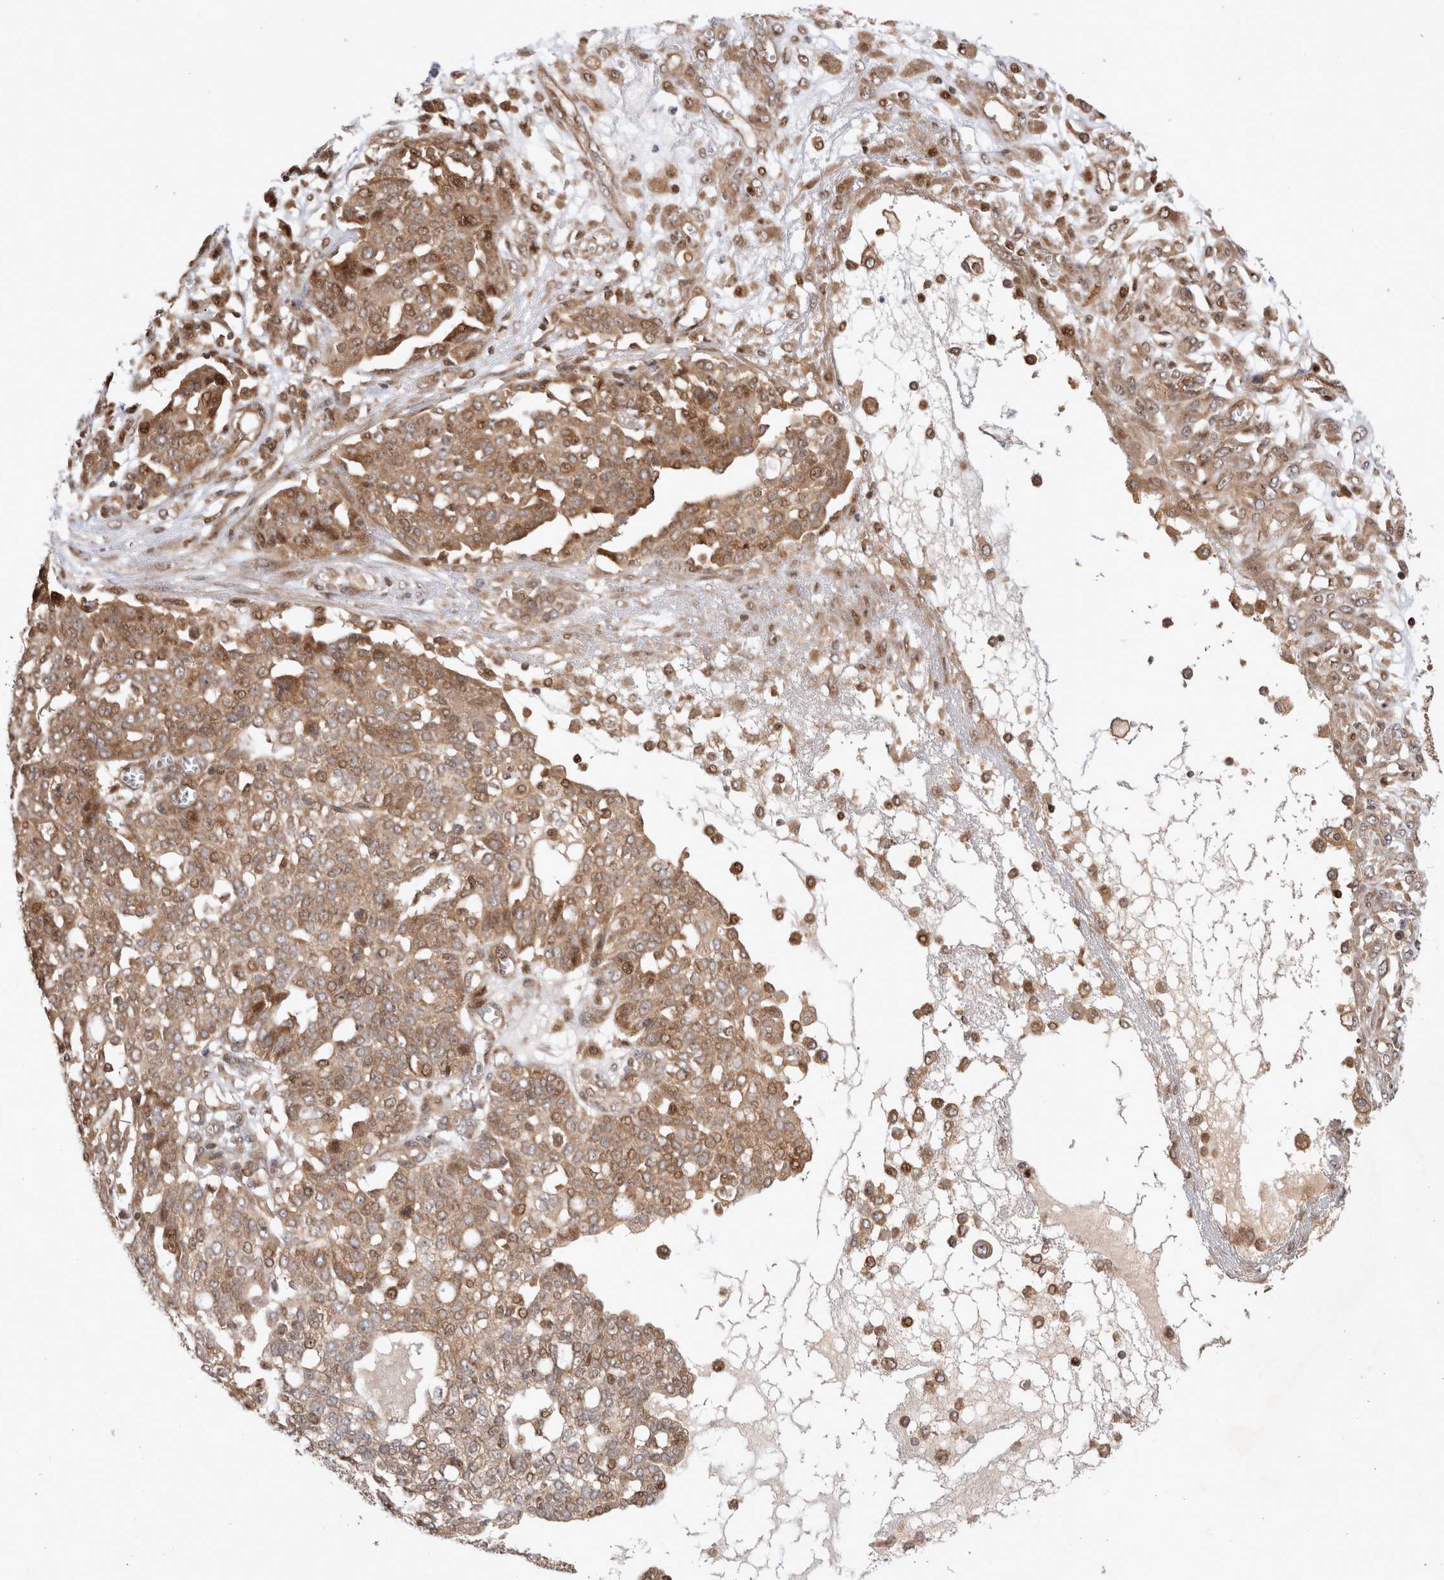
{"staining": {"intensity": "moderate", "quantity": ">75%", "location": "cytoplasmic/membranous,nuclear"}, "tissue": "ovarian cancer", "cell_type": "Tumor cells", "image_type": "cancer", "snomed": [{"axis": "morphology", "description": "Cystadenocarcinoma, serous, NOS"}, {"axis": "topography", "description": "Soft tissue"}, {"axis": "topography", "description": "Ovary"}], "caption": "High-power microscopy captured an immunohistochemistry (IHC) micrograph of ovarian cancer (serous cystadenocarcinoma), revealing moderate cytoplasmic/membranous and nuclear expression in approximately >75% of tumor cells.", "gene": "HTT", "patient": {"sex": "female", "age": 57}}